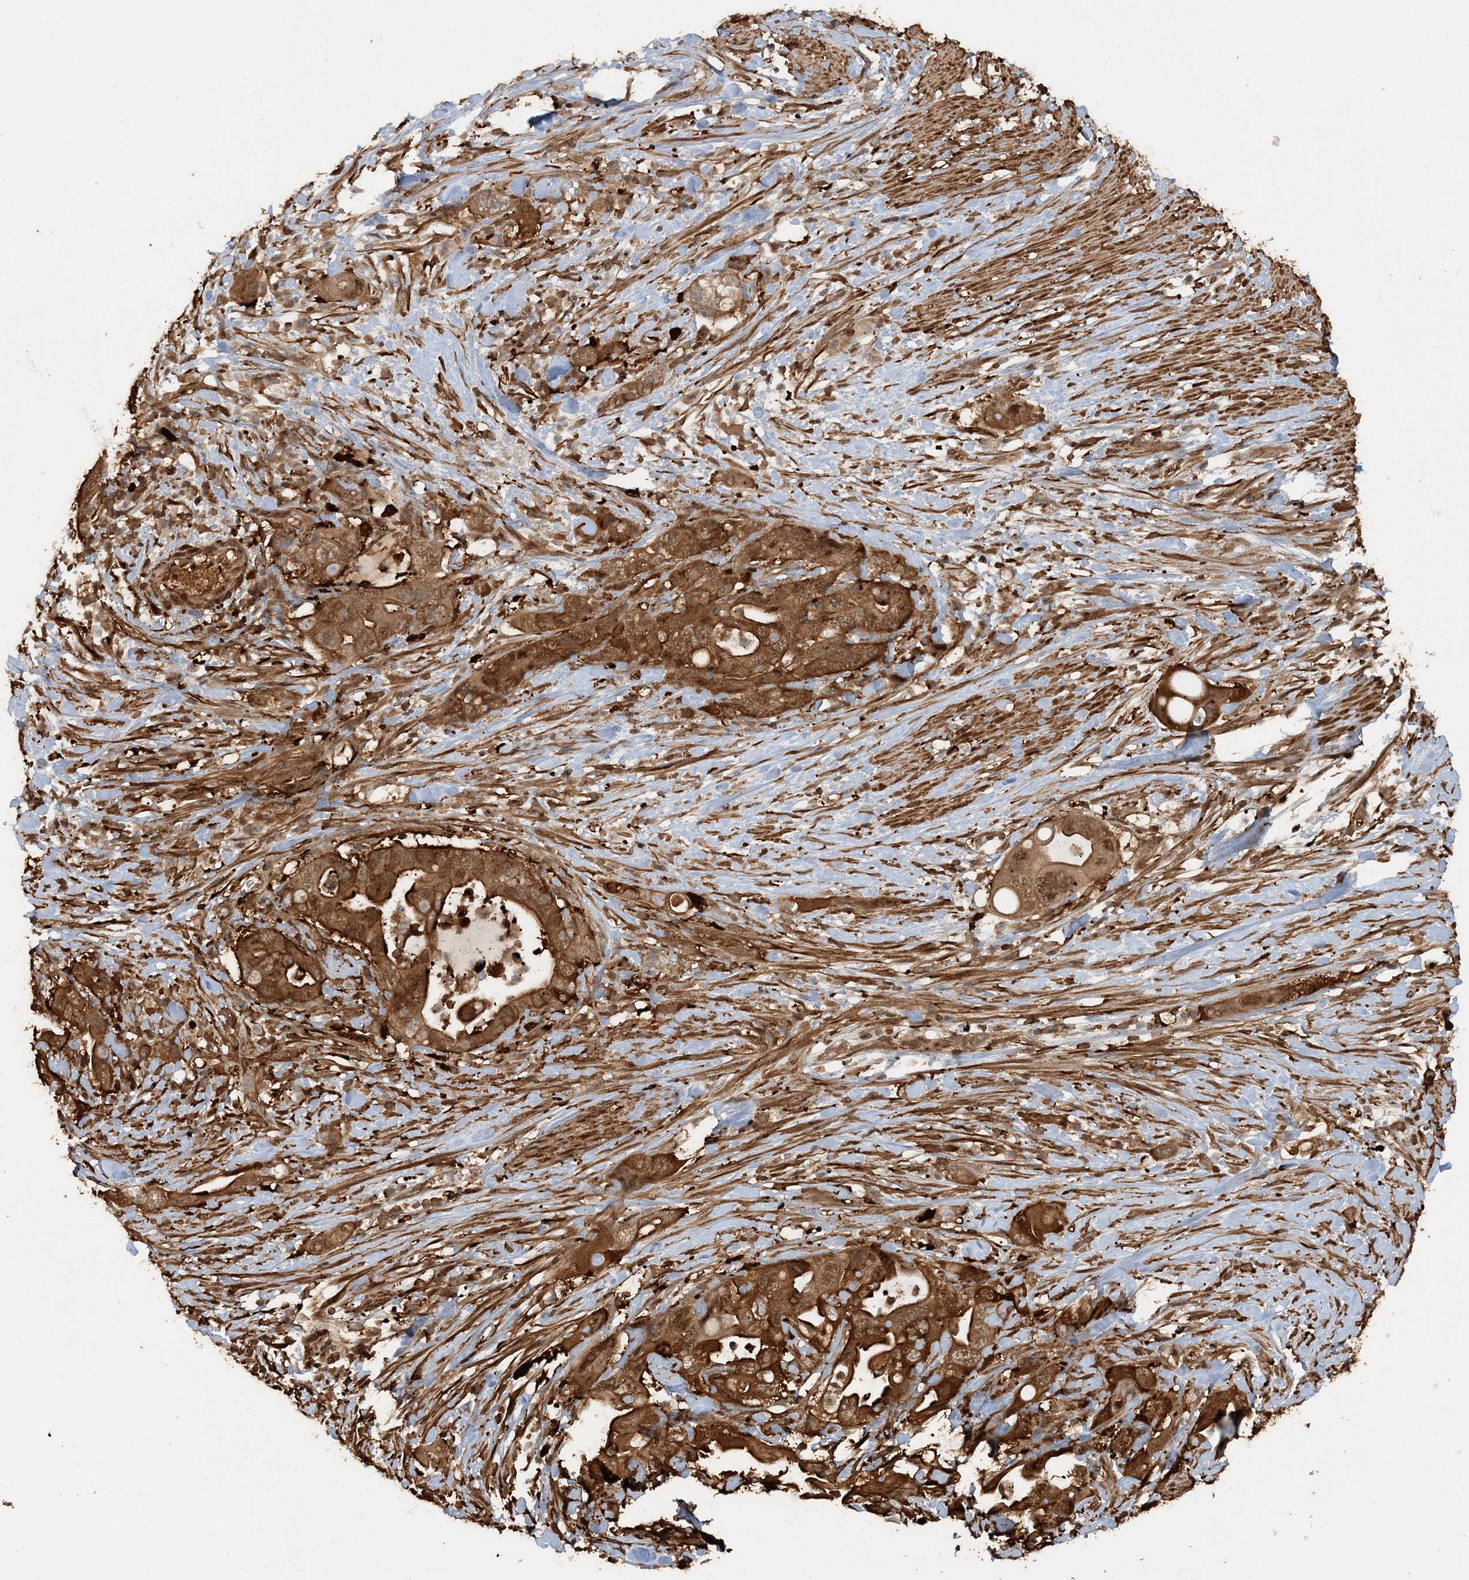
{"staining": {"intensity": "strong", "quantity": ">75%", "location": "cytoplasmic/membranous"}, "tissue": "pancreatic cancer", "cell_type": "Tumor cells", "image_type": "cancer", "snomed": [{"axis": "morphology", "description": "Adenocarcinoma, NOS"}, {"axis": "topography", "description": "Pancreas"}], "caption": "Immunohistochemistry (IHC) image of human pancreatic adenocarcinoma stained for a protein (brown), which demonstrates high levels of strong cytoplasmic/membranous positivity in about >75% of tumor cells.", "gene": "DSTN", "patient": {"sex": "female", "age": 71}}